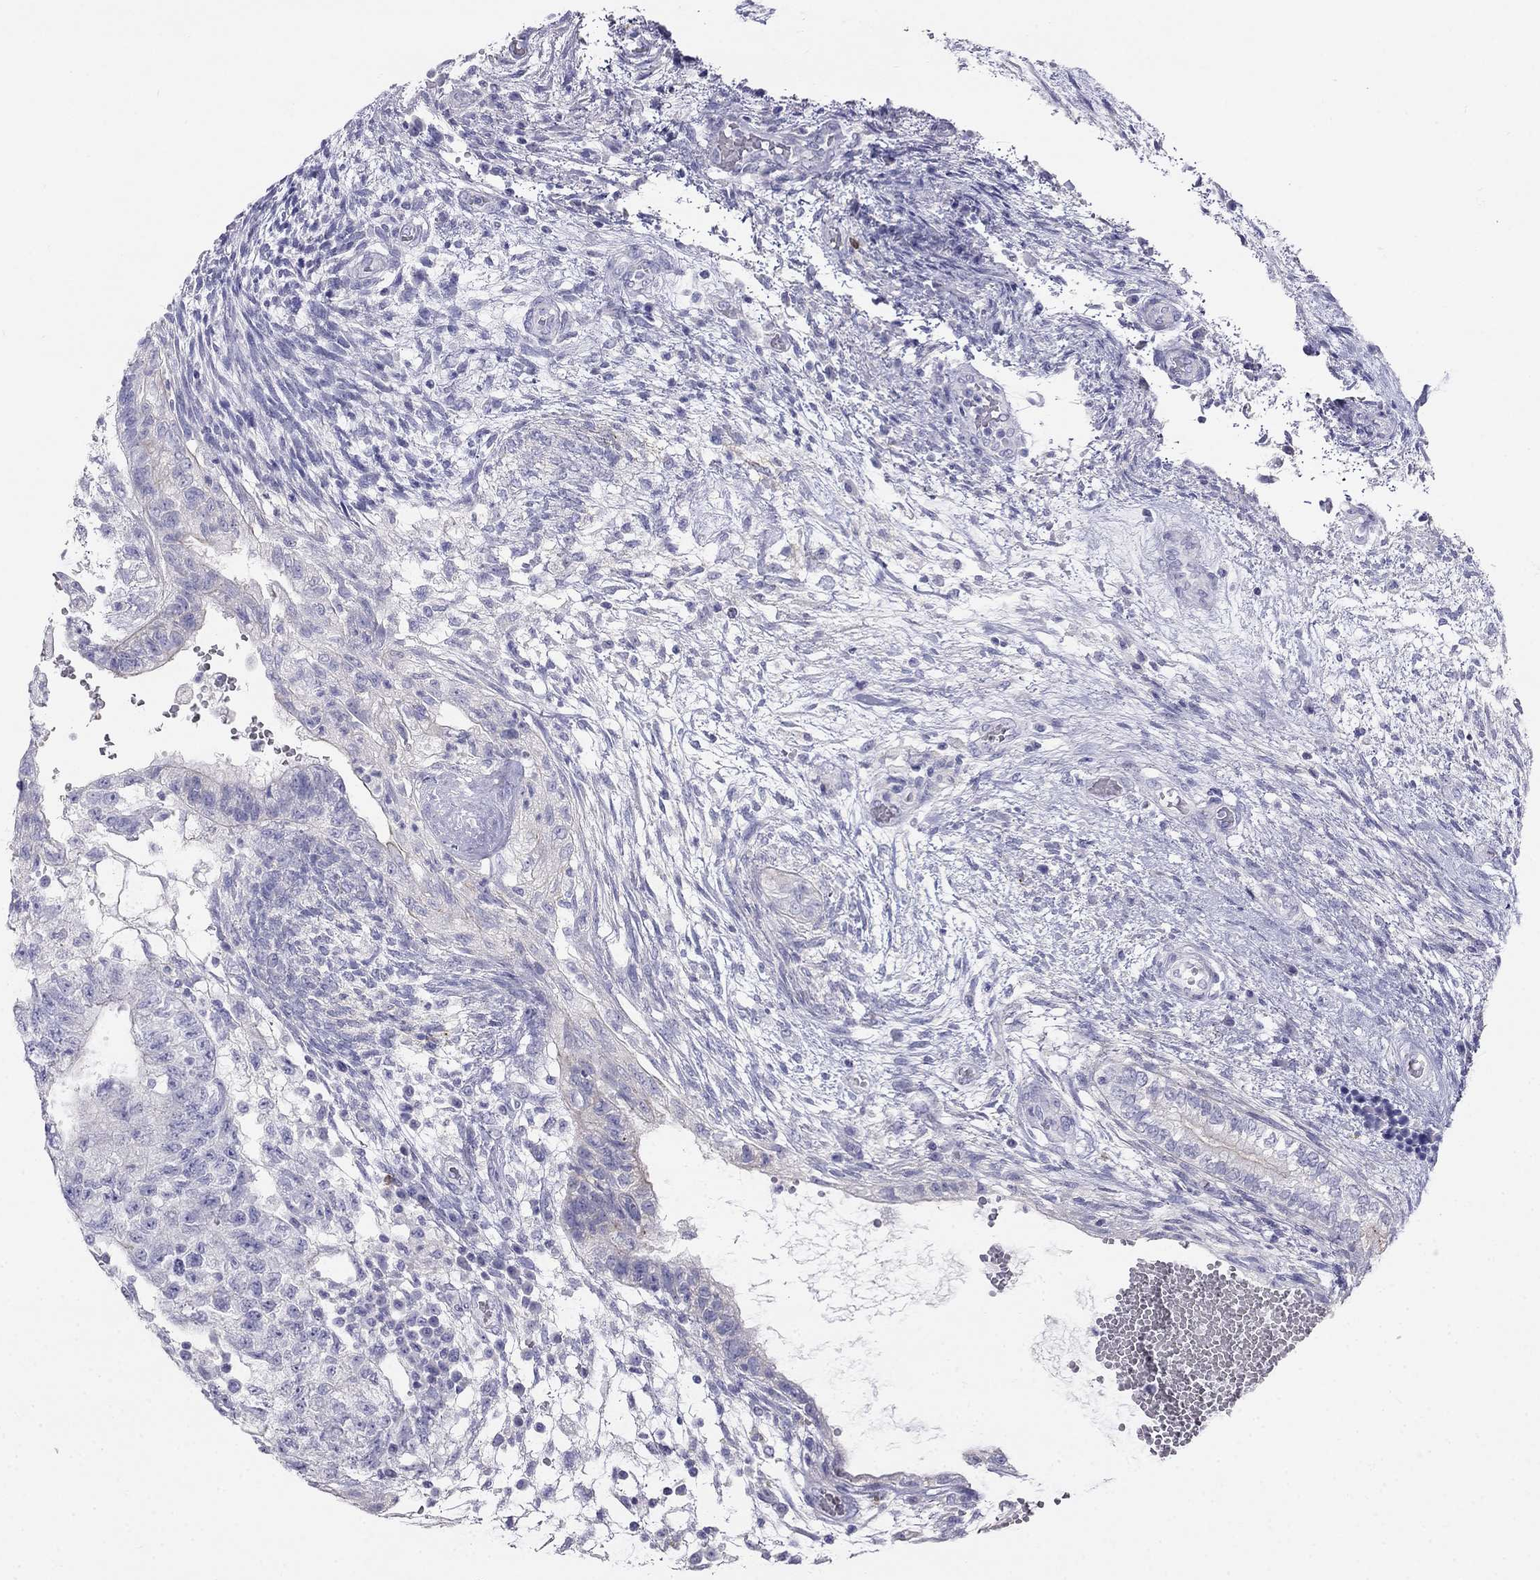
{"staining": {"intensity": "negative", "quantity": "none", "location": "none"}, "tissue": "testis cancer", "cell_type": "Tumor cells", "image_type": "cancer", "snomed": [{"axis": "morphology", "description": "Normal tissue, NOS"}, {"axis": "morphology", "description": "Carcinoma, Embryonal, NOS"}, {"axis": "topography", "description": "Testis"}, {"axis": "topography", "description": "Epididymis"}], "caption": "Human embryonal carcinoma (testis) stained for a protein using immunohistochemistry (IHC) shows no expression in tumor cells.", "gene": "RFLNA", "patient": {"sex": "male", "age": 32}}